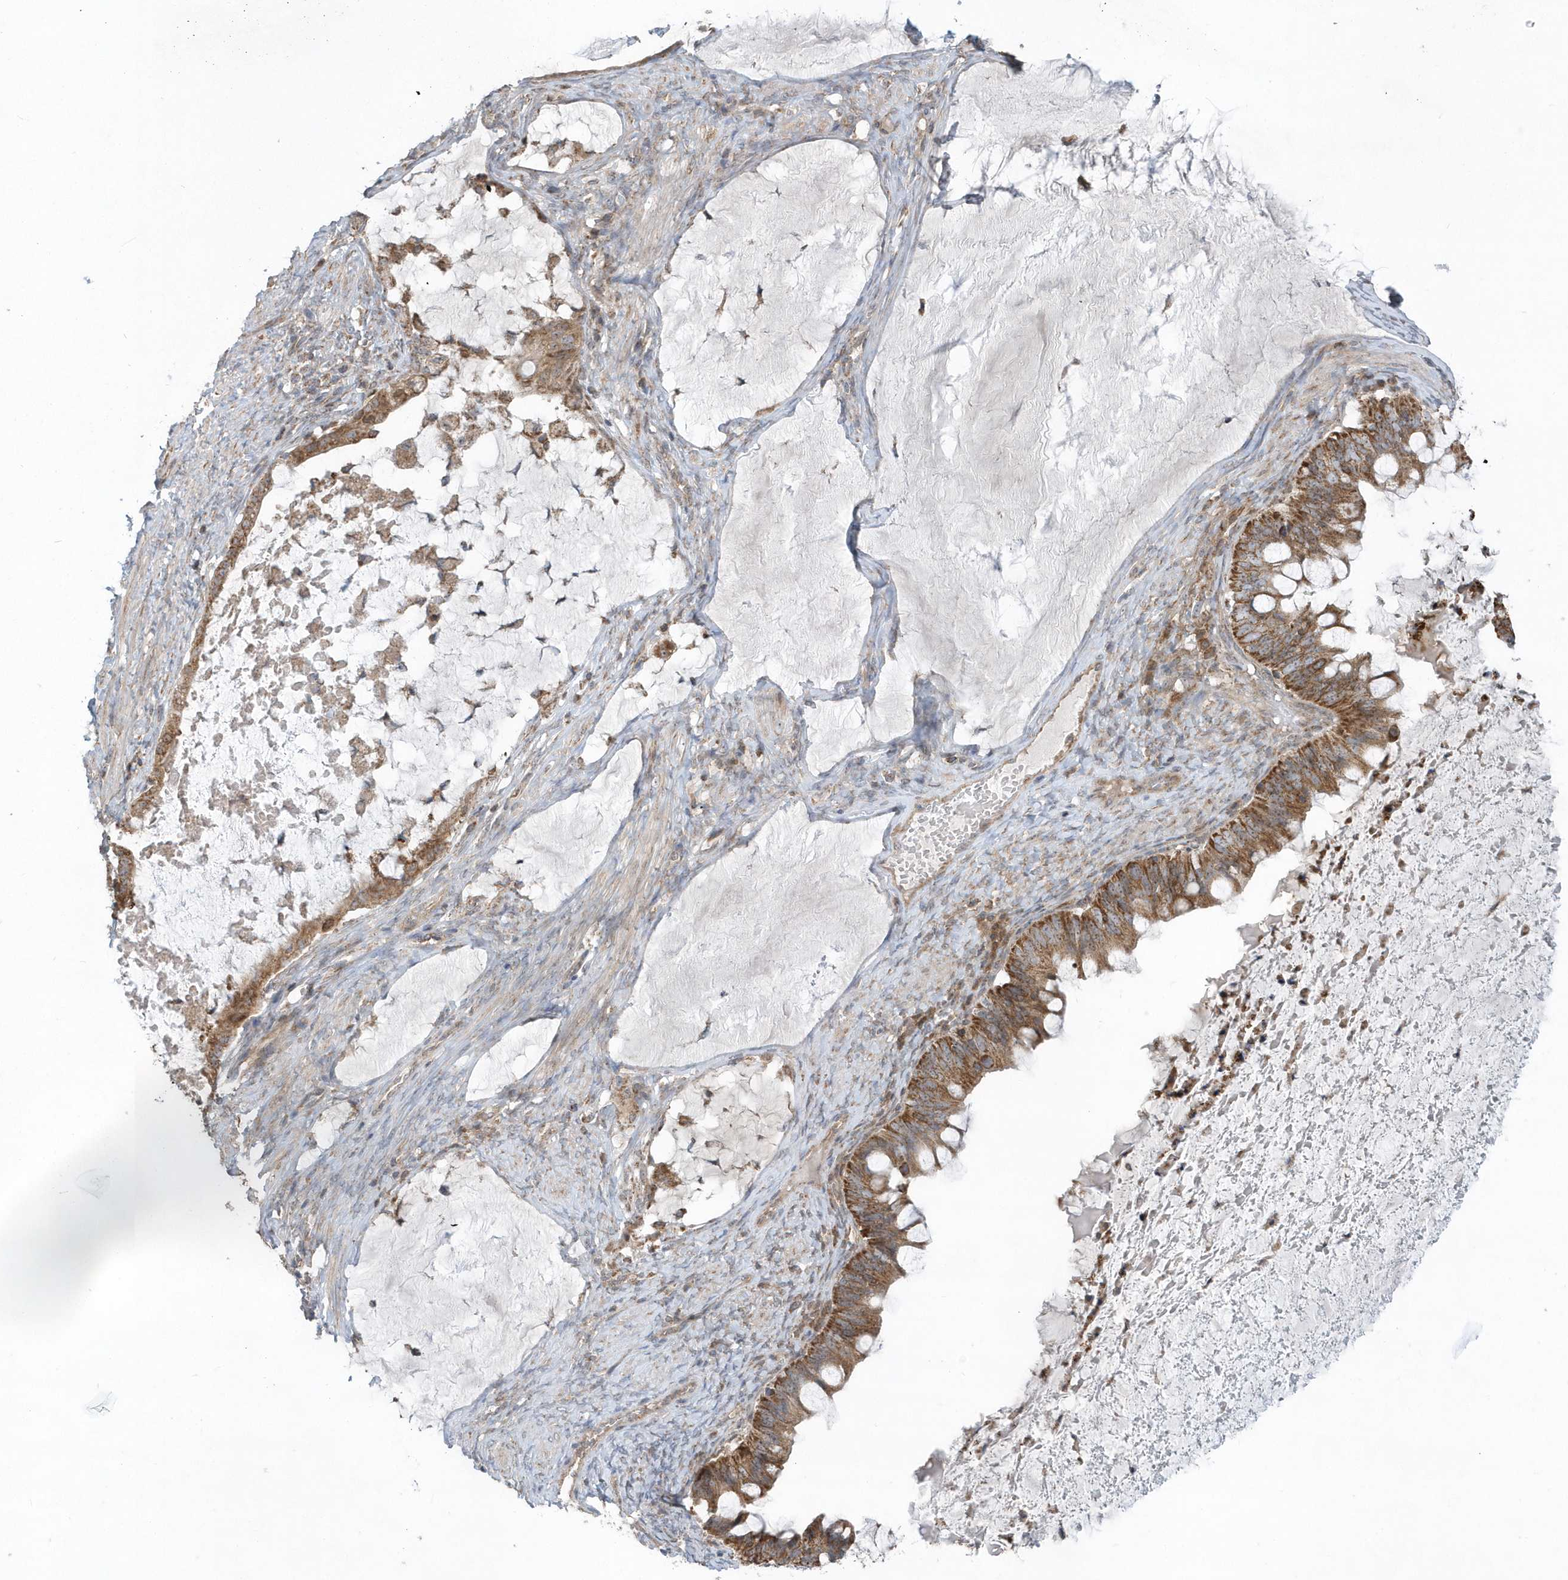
{"staining": {"intensity": "moderate", "quantity": ">75%", "location": "cytoplasmic/membranous"}, "tissue": "ovarian cancer", "cell_type": "Tumor cells", "image_type": "cancer", "snomed": [{"axis": "morphology", "description": "Cystadenocarcinoma, mucinous, NOS"}, {"axis": "topography", "description": "Ovary"}], "caption": "High-power microscopy captured an immunohistochemistry micrograph of ovarian cancer (mucinous cystadenocarcinoma), revealing moderate cytoplasmic/membranous staining in approximately >75% of tumor cells.", "gene": "PPP1R7", "patient": {"sex": "female", "age": 61}}